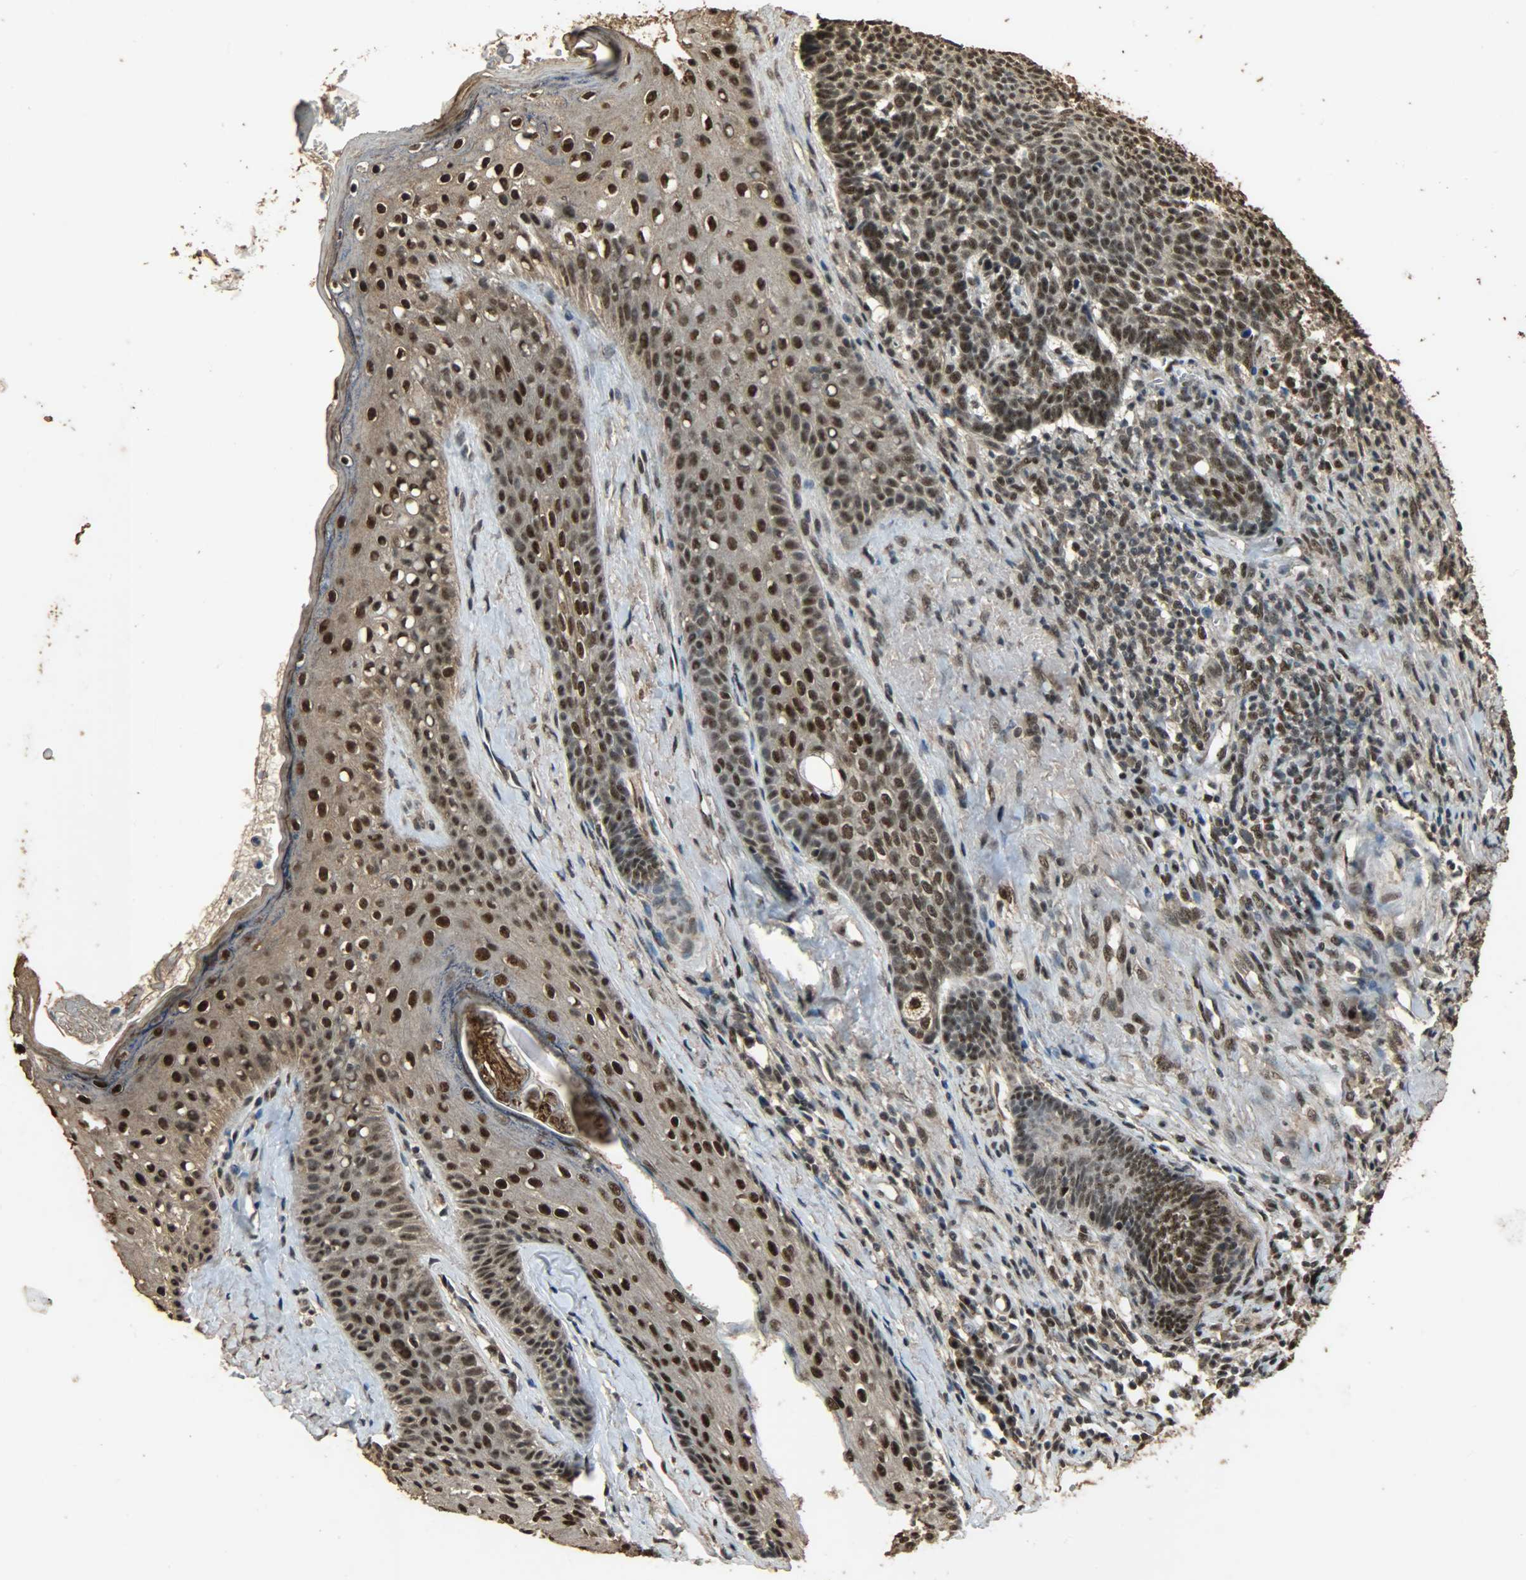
{"staining": {"intensity": "strong", "quantity": ">75%", "location": "cytoplasmic/membranous,nuclear"}, "tissue": "skin cancer", "cell_type": "Tumor cells", "image_type": "cancer", "snomed": [{"axis": "morphology", "description": "Basal cell carcinoma"}, {"axis": "topography", "description": "Skin"}], "caption": "Brown immunohistochemical staining in skin cancer demonstrates strong cytoplasmic/membranous and nuclear expression in approximately >75% of tumor cells. (IHC, brightfield microscopy, high magnification).", "gene": "CCNT2", "patient": {"sex": "male", "age": 84}}